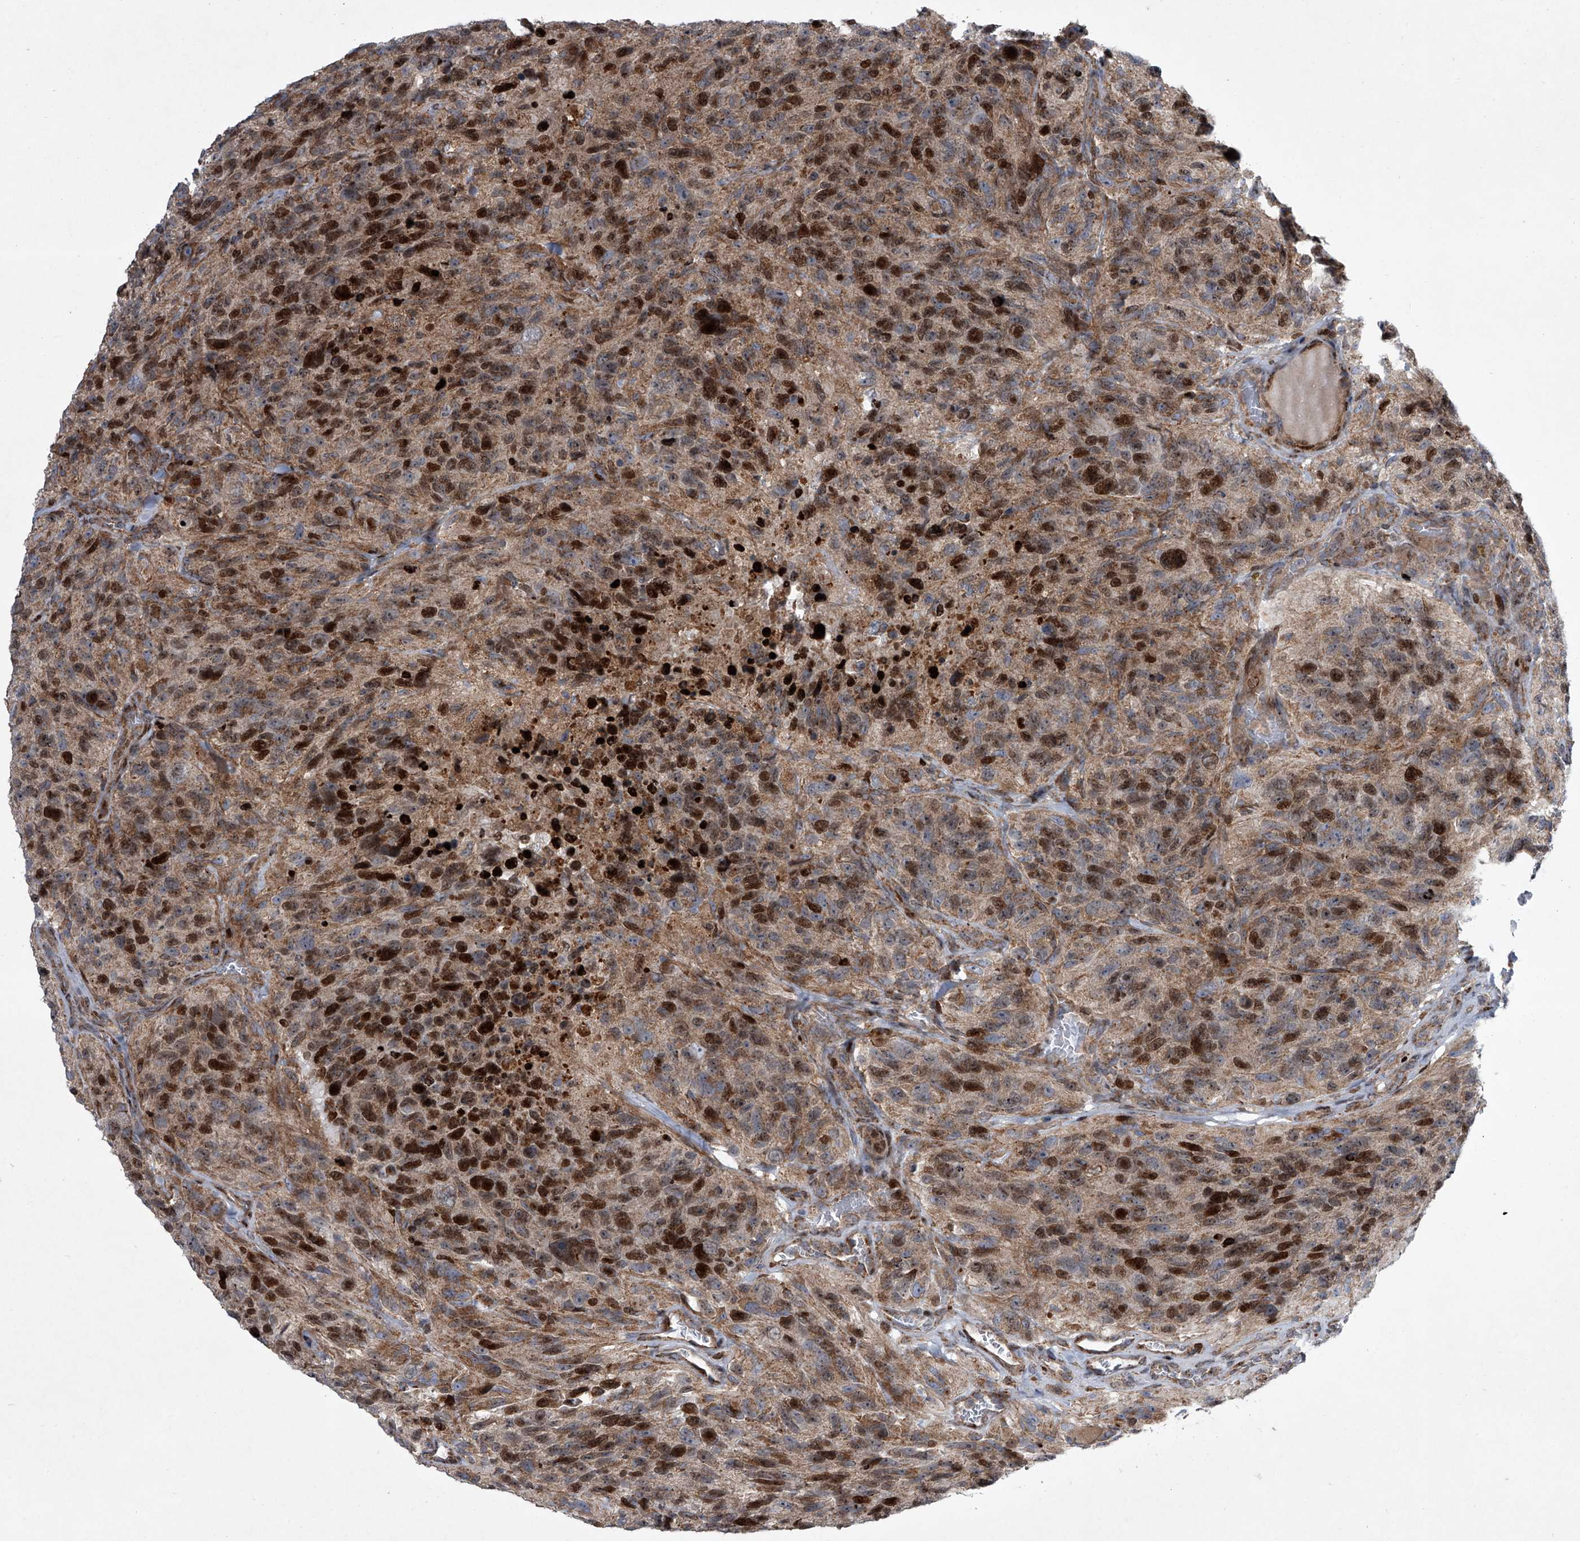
{"staining": {"intensity": "moderate", "quantity": ">75%", "location": "cytoplasmic/membranous,nuclear"}, "tissue": "glioma", "cell_type": "Tumor cells", "image_type": "cancer", "snomed": [{"axis": "morphology", "description": "Glioma, malignant, High grade"}, {"axis": "topography", "description": "Brain"}], "caption": "Immunohistochemistry histopathology image of human glioma stained for a protein (brown), which exhibits medium levels of moderate cytoplasmic/membranous and nuclear expression in about >75% of tumor cells.", "gene": "STRADA", "patient": {"sex": "male", "age": 69}}